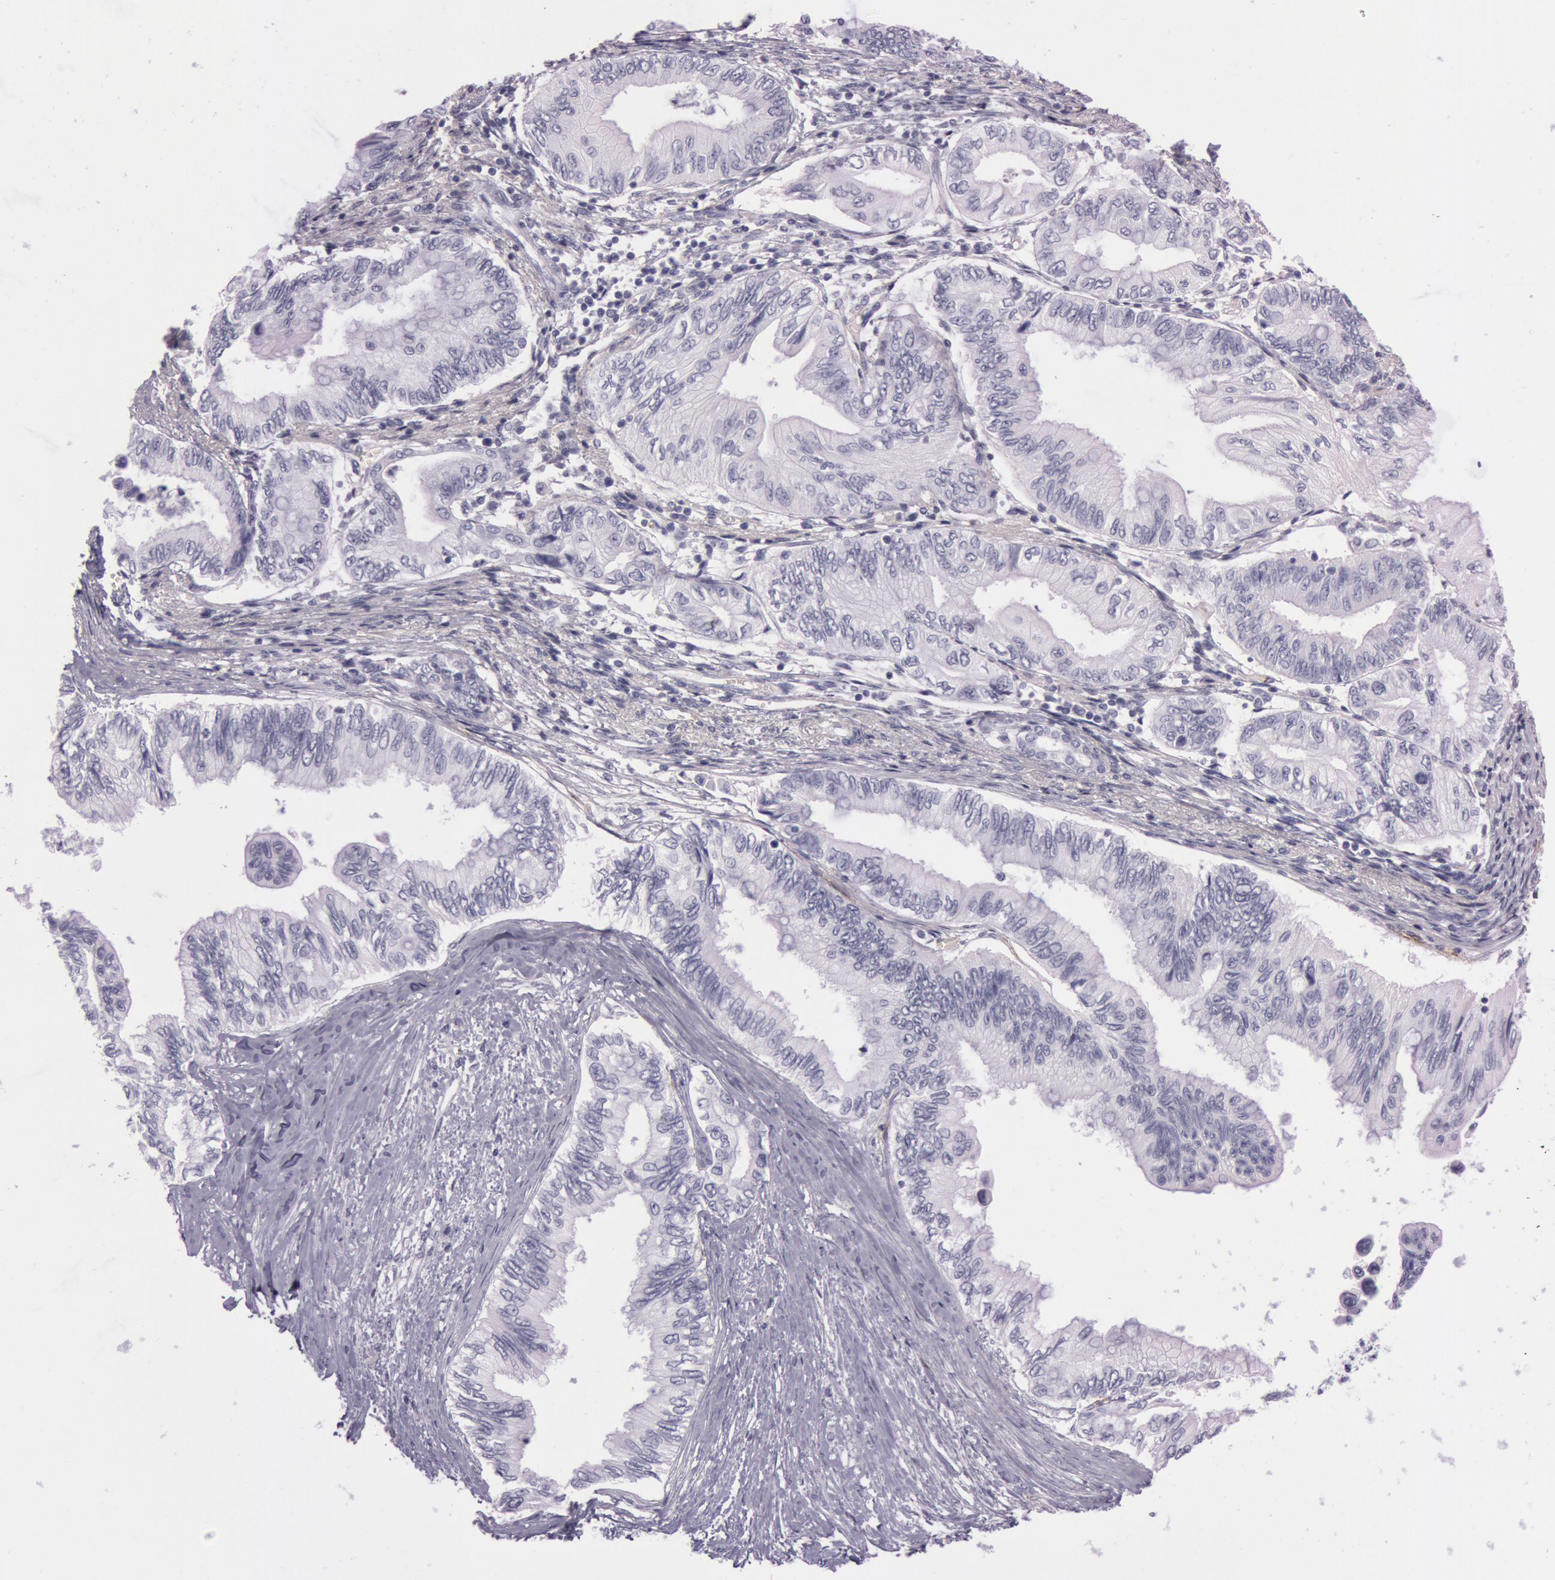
{"staining": {"intensity": "negative", "quantity": "none", "location": "none"}, "tissue": "pancreatic cancer", "cell_type": "Tumor cells", "image_type": "cancer", "snomed": [{"axis": "morphology", "description": "Adenocarcinoma, NOS"}, {"axis": "topography", "description": "Pancreas"}], "caption": "DAB immunohistochemical staining of pancreatic adenocarcinoma reveals no significant positivity in tumor cells. (Immunohistochemistry, brightfield microscopy, high magnification).", "gene": "FOLH1", "patient": {"sex": "female", "age": 66}}